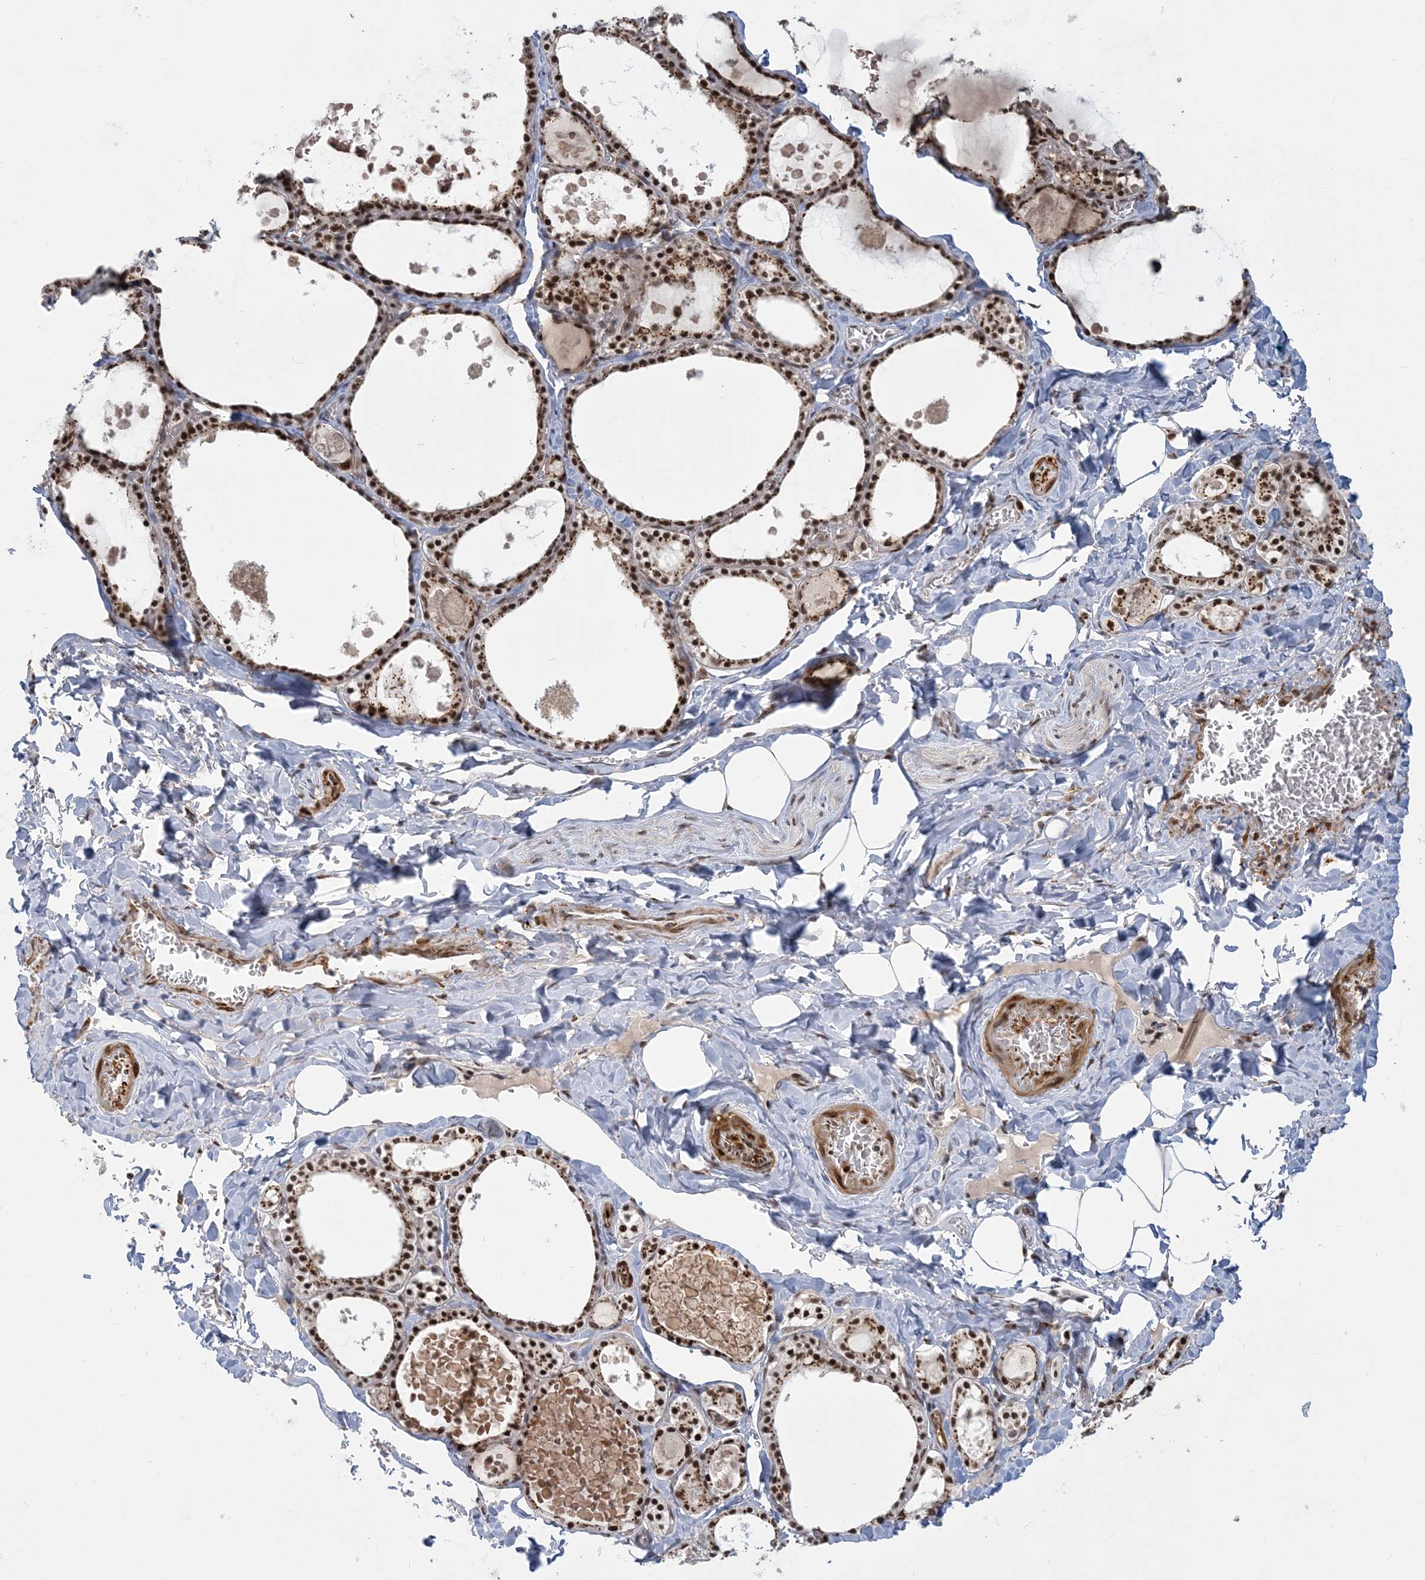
{"staining": {"intensity": "strong", "quantity": ">75%", "location": "cytoplasmic/membranous,nuclear"}, "tissue": "thyroid gland", "cell_type": "Glandular cells", "image_type": "normal", "snomed": [{"axis": "morphology", "description": "Normal tissue, NOS"}, {"axis": "topography", "description": "Thyroid gland"}], "caption": "DAB (3,3'-diaminobenzidine) immunohistochemical staining of normal human thyroid gland shows strong cytoplasmic/membranous,nuclear protein expression in about >75% of glandular cells. (Brightfield microscopy of DAB IHC at high magnification).", "gene": "PLRG1", "patient": {"sex": "male", "age": 56}}